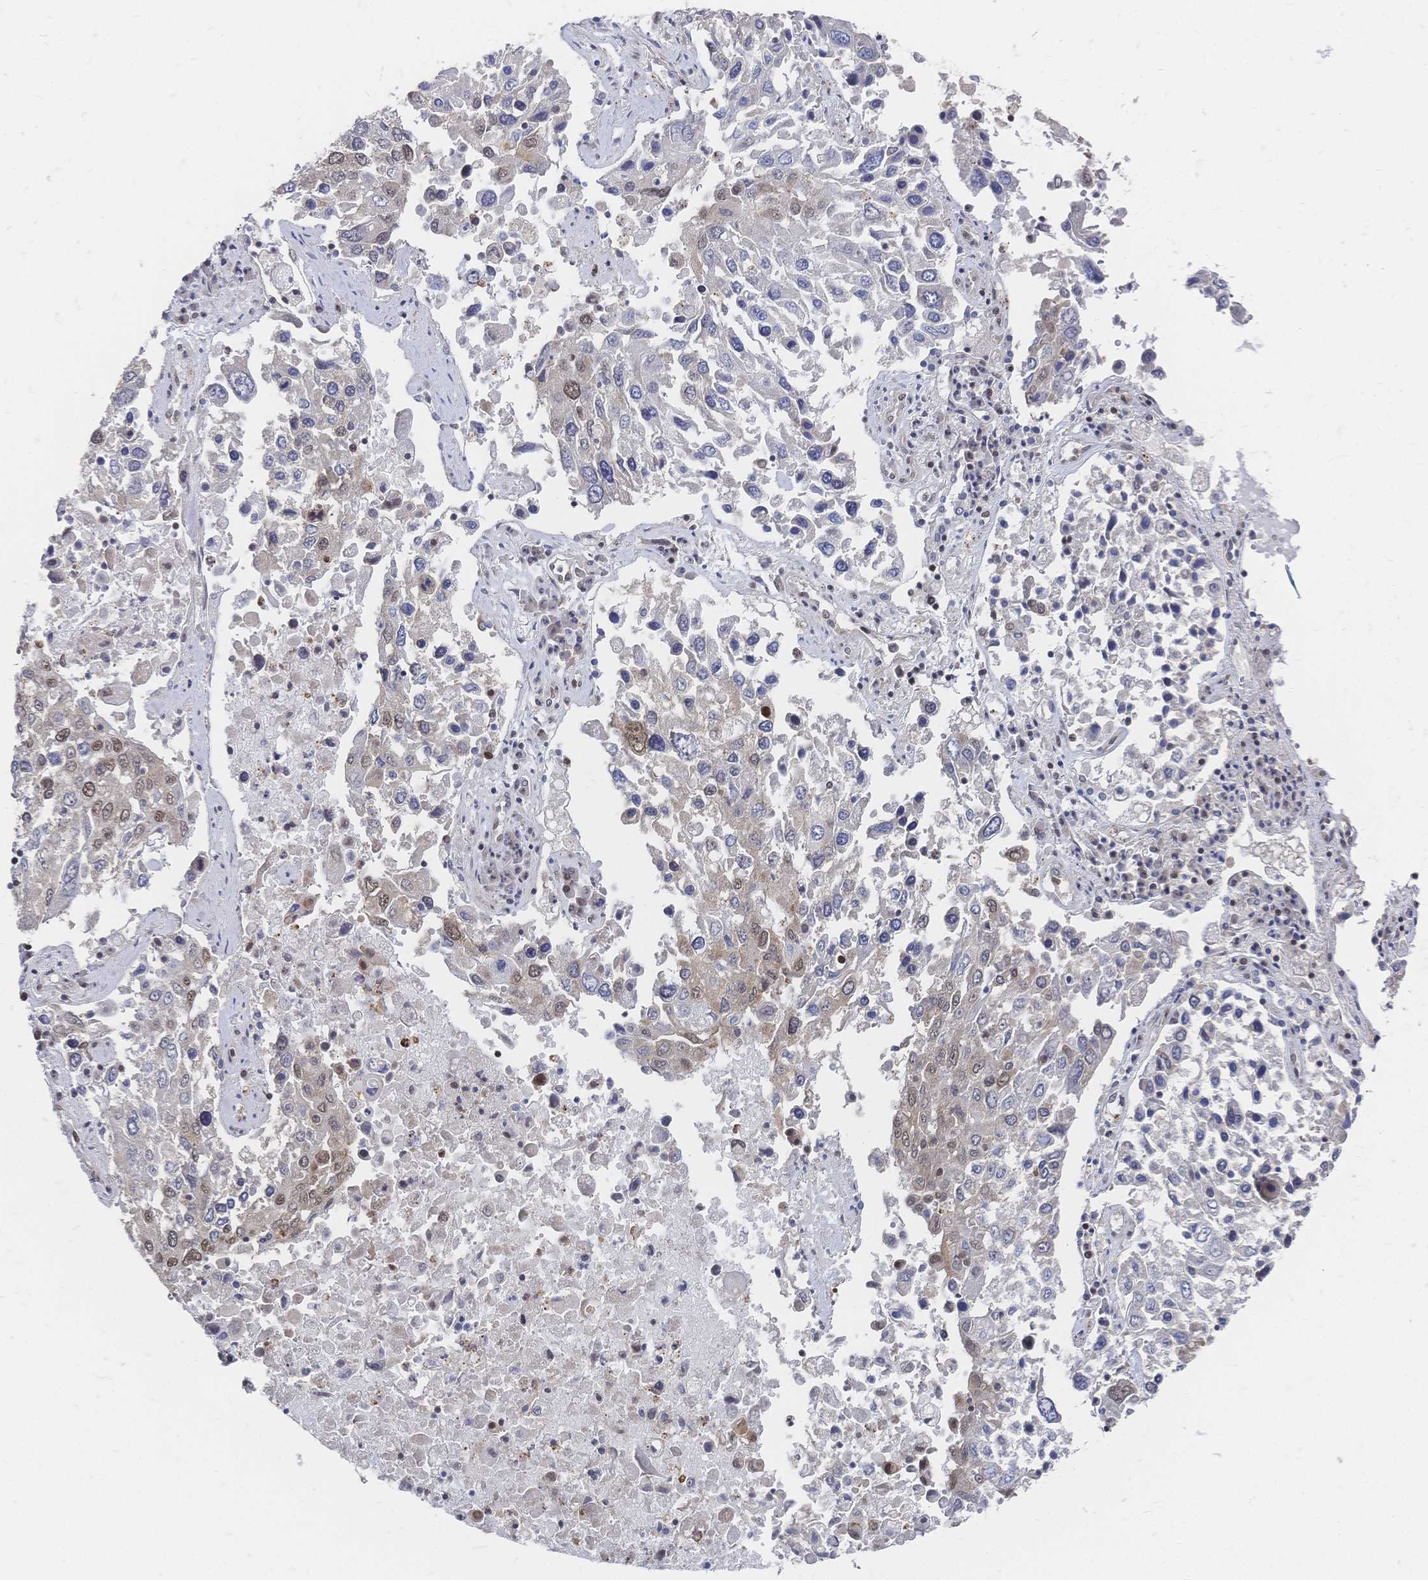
{"staining": {"intensity": "moderate", "quantity": "<25%", "location": "nuclear"}, "tissue": "lung cancer", "cell_type": "Tumor cells", "image_type": "cancer", "snomed": [{"axis": "morphology", "description": "Squamous cell carcinoma, NOS"}, {"axis": "topography", "description": "Lung"}], "caption": "The micrograph exhibits immunohistochemical staining of squamous cell carcinoma (lung). There is moderate nuclear staining is present in about <25% of tumor cells. (Brightfield microscopy of DAB IHC at high magnification).", "gene": "NELFA", "patient": {"sex": "male", "age": 65}}